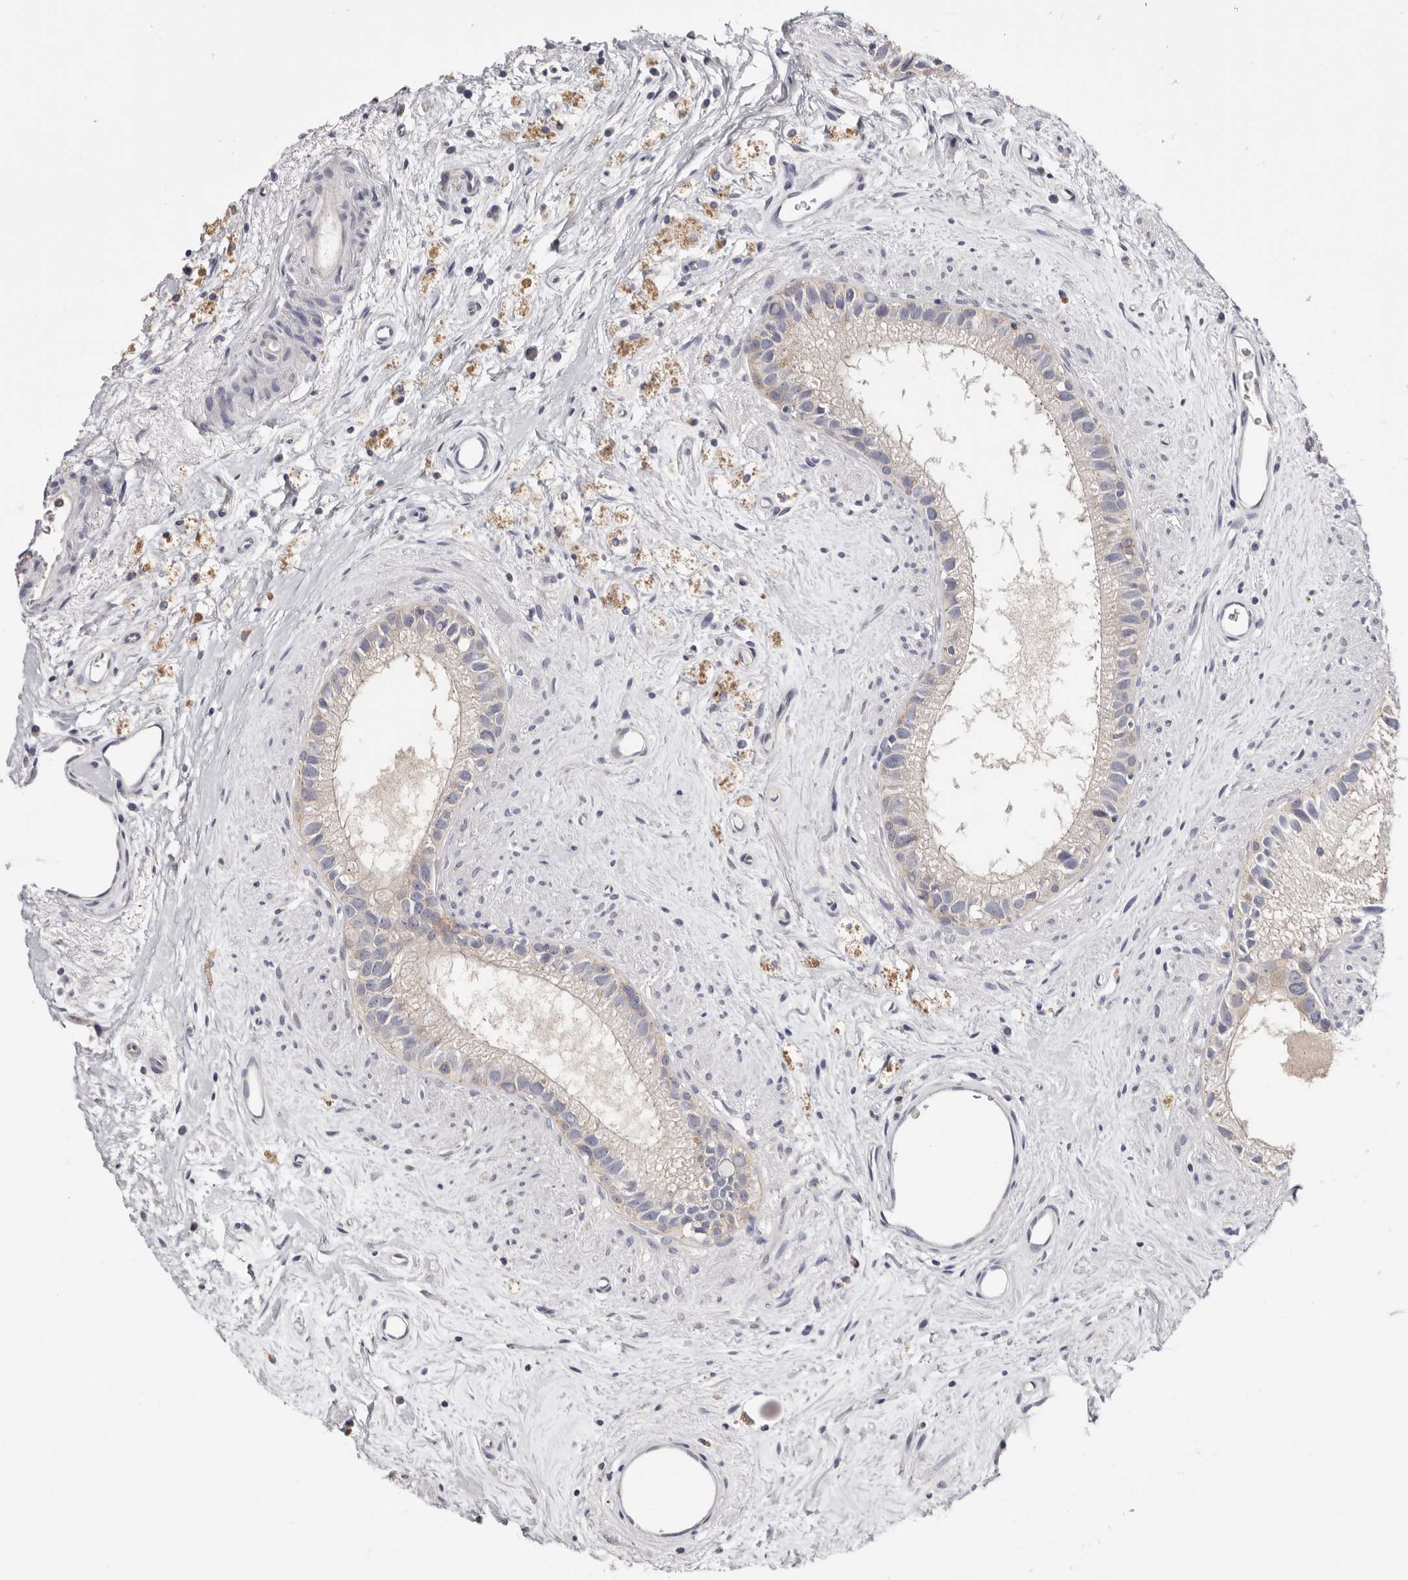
{"staining": {"intensity": "weak", "quantity": ">75%", "location": "cytoplasmic/membranous"}, "tissue": "epididymis", "cell_type": "Glandular cells", "image_type": "normal", "snomed": [{"axis": "morphology", "description": "Normal tissue, NOS"}, {"axis": "topography", "description": "Epididymis"}], "caption": "This image exhibits normal epididymis stained with immunohistochemistry to label a protein in brown. The cytoplasmic/membranous of glandular cells show weak positivity for the protein. Nuclei are counter-stained blue.", "gene": "S100A14", "patient": {"sex": "male", "age": 80}}